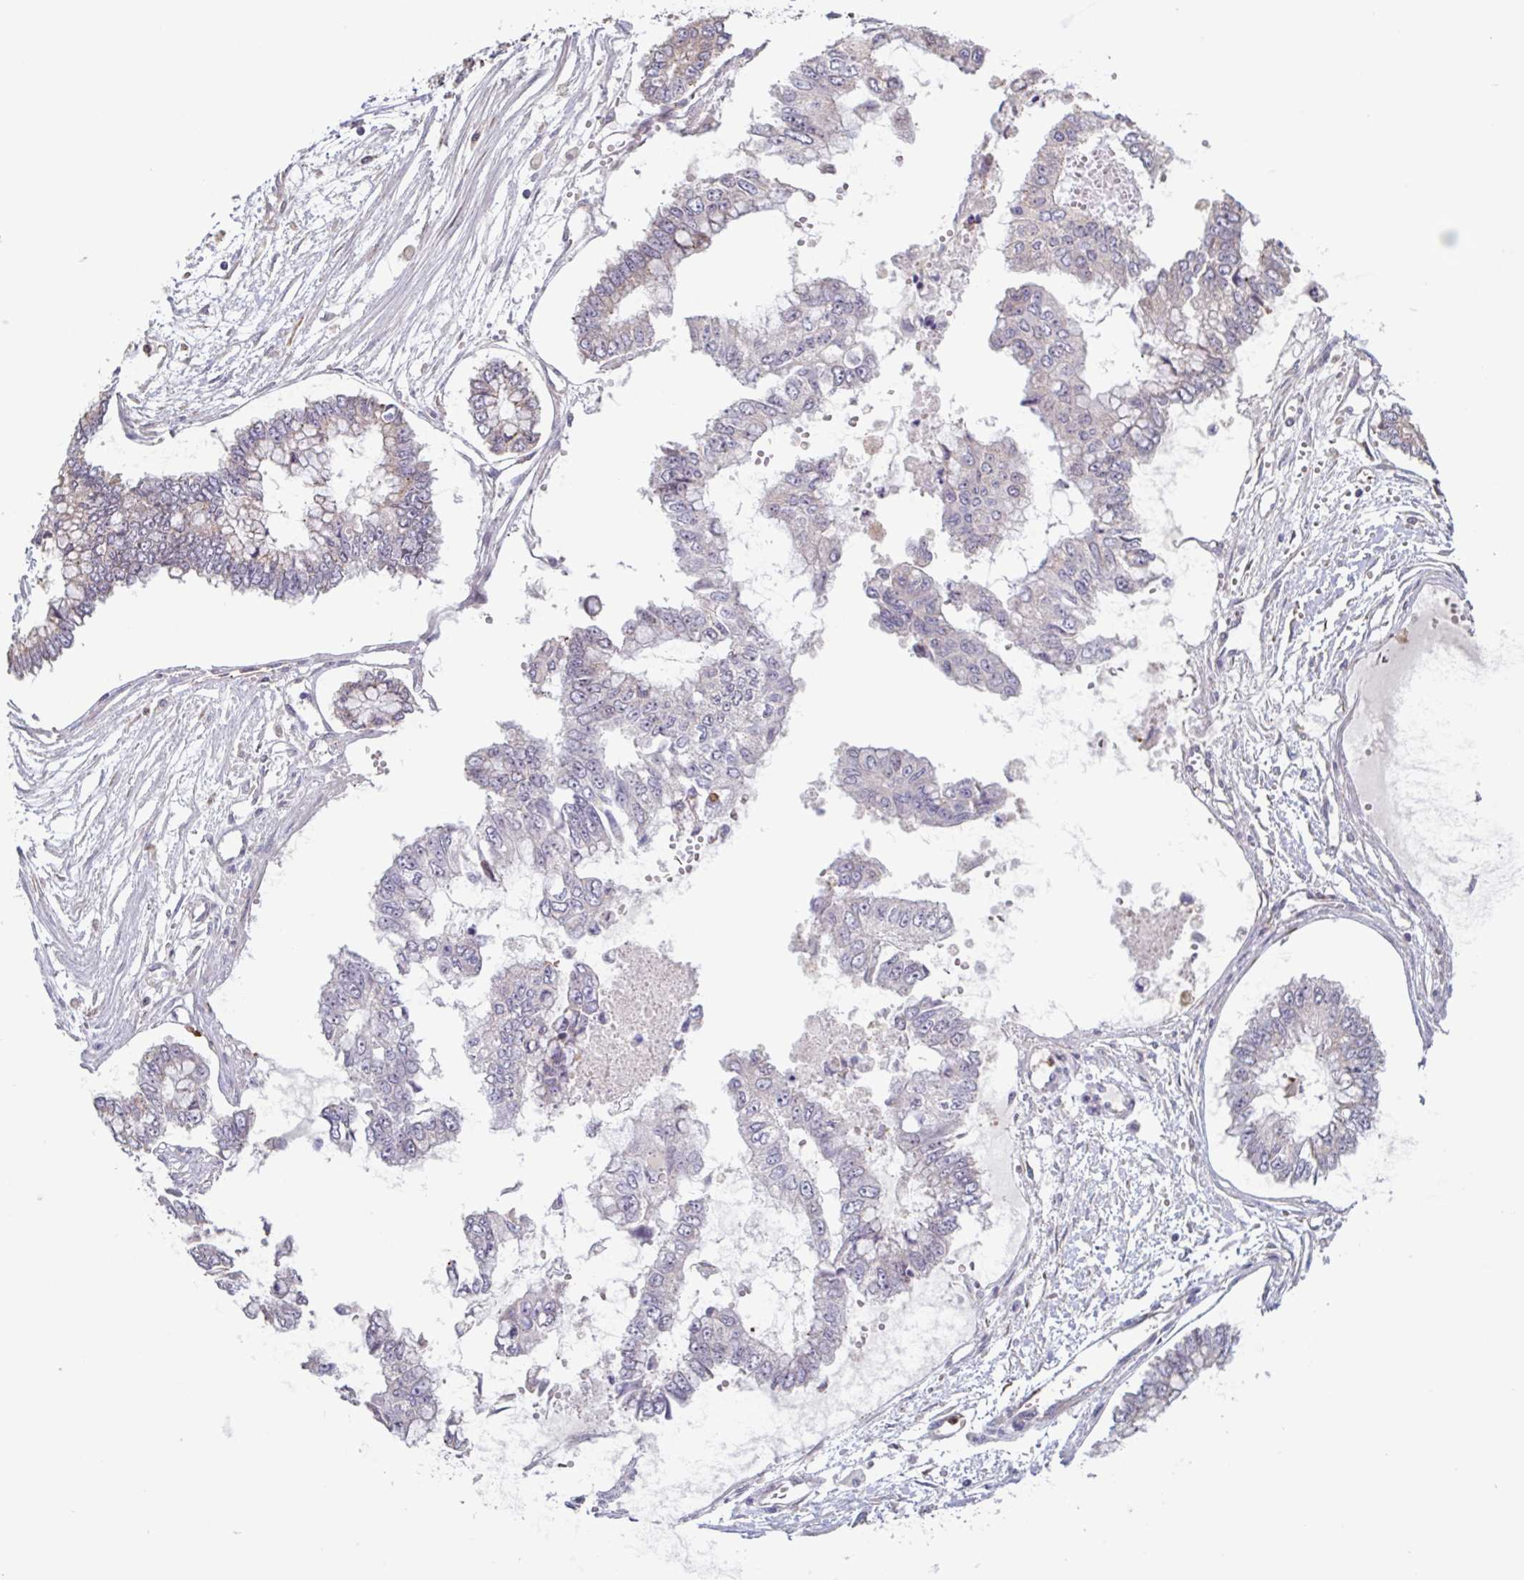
{"staining": {"intensity": "weak", "quantity": "<25%", "location": "cytoplasmic/membranous"}, "tissue": "ovarian cancer", "cell_type": "Tumor cells", "image_type": "cancer", "snomed": [{"axis": "morphology", "description": "Cystadenocarcinoma, mucinous, NOS"}, {"axis": "topography", "description": "Ovary"}], "caption": "Immunohistochemical staining of ovarian cancer exhibits no significant positivity in tumor cells.", "gene": "TAF1D", "patient": {"sex": "female", "age": 72}}